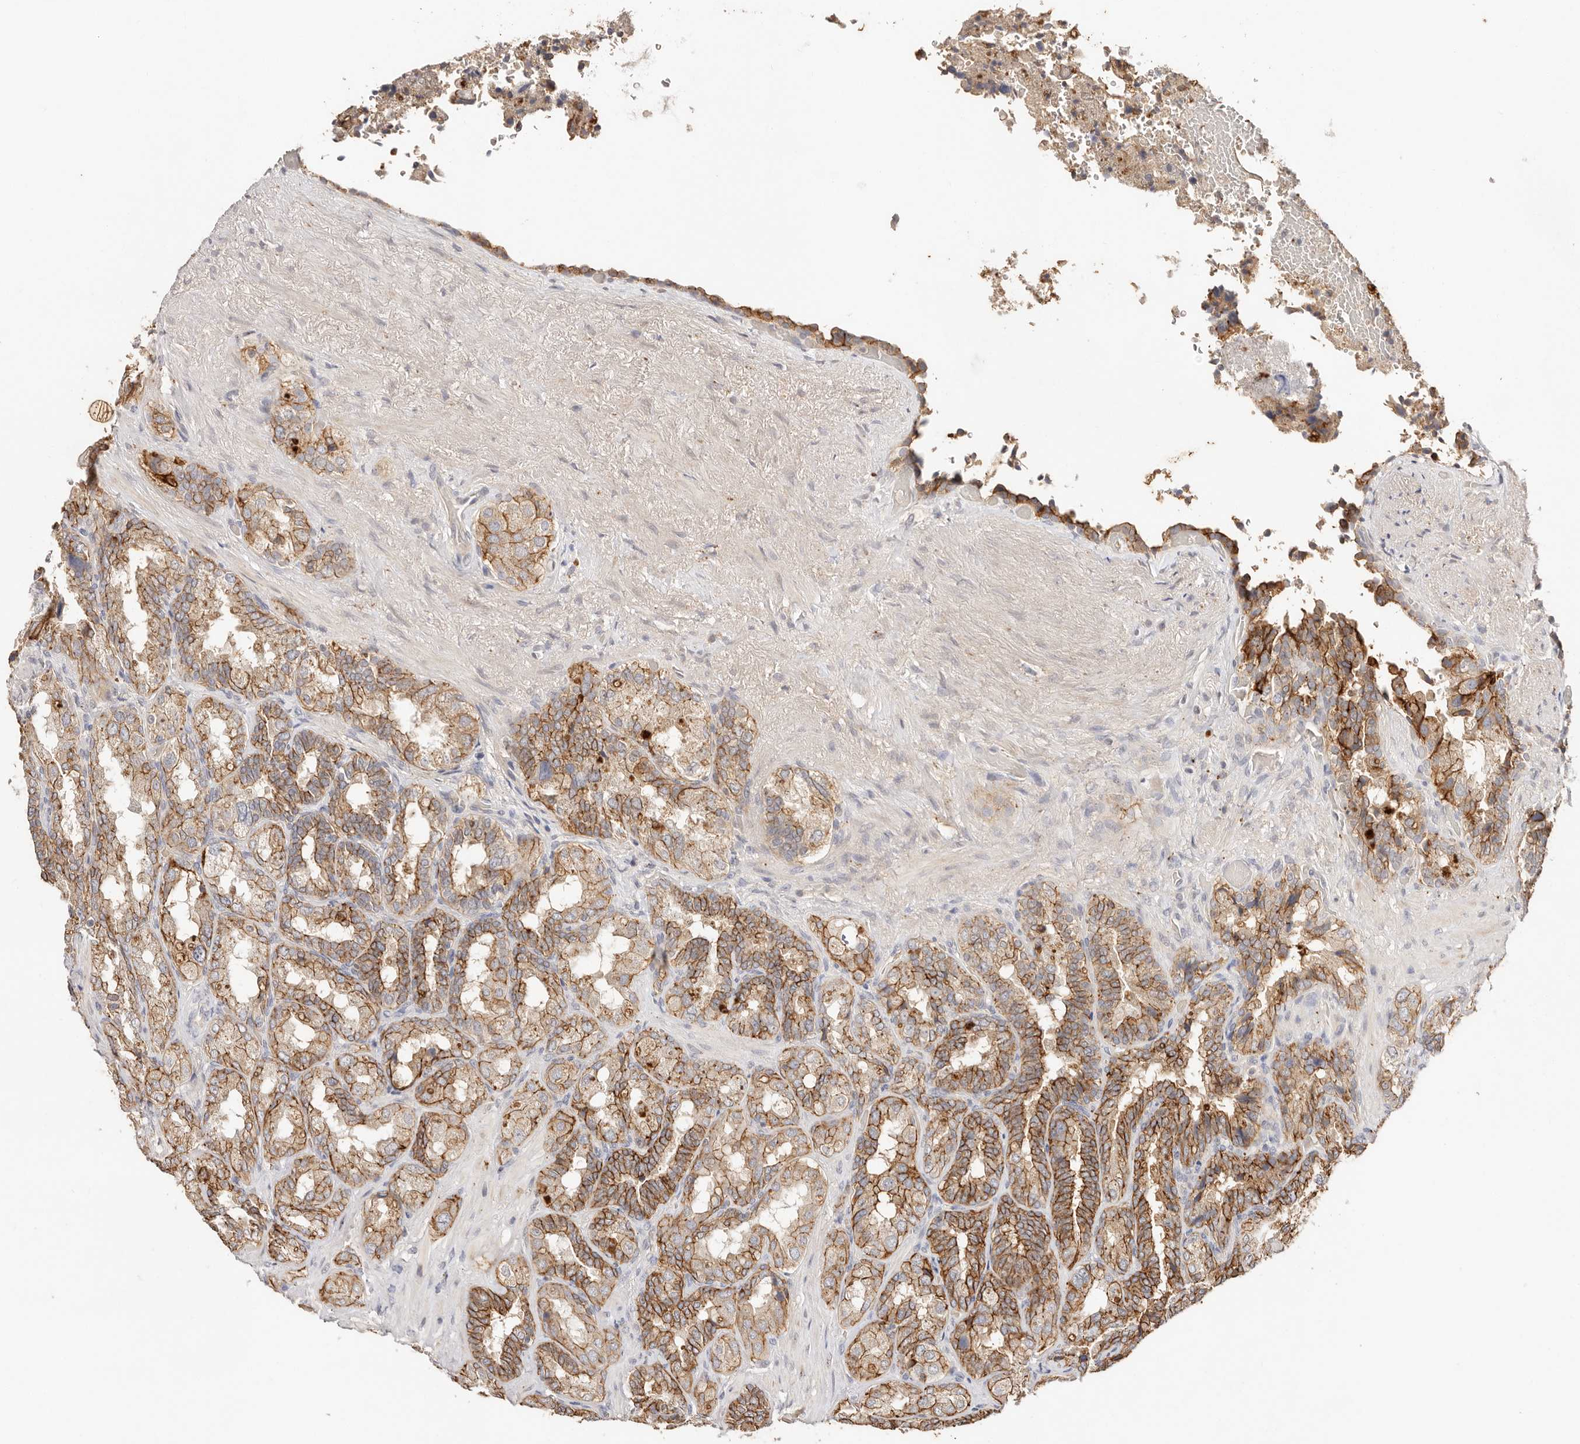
{"staining": {"intensity": "moderate", "quantity": ">75%", "location": "cytoplasmic/membranous"}, "tissue": "seminal vesicle", "cell_type": "Glandular cells", "image_type": "normal", "snomed": [{"axis": "morphology", "description": "Normal tissue, NOS"}, {"axis": "topography", "description": "Seminal veicle"}, {"axis": "topography", "description": "Peripheral nerve tissue"}], "caption": "Immunohistochemical staining of benign human seminal vesicle reveals moderate cytoplasmic/membranous protein staining in about >75% of glandular cells. The staining was performed using DAB (3,3'-diaminobenzidine) to visualize the protein expression in brown, while the nuclei were stained in blue with hematoxylin (Magnification: 20x).", "gene": "CXADR", "patient": {"sex": "male", "age": 63}}